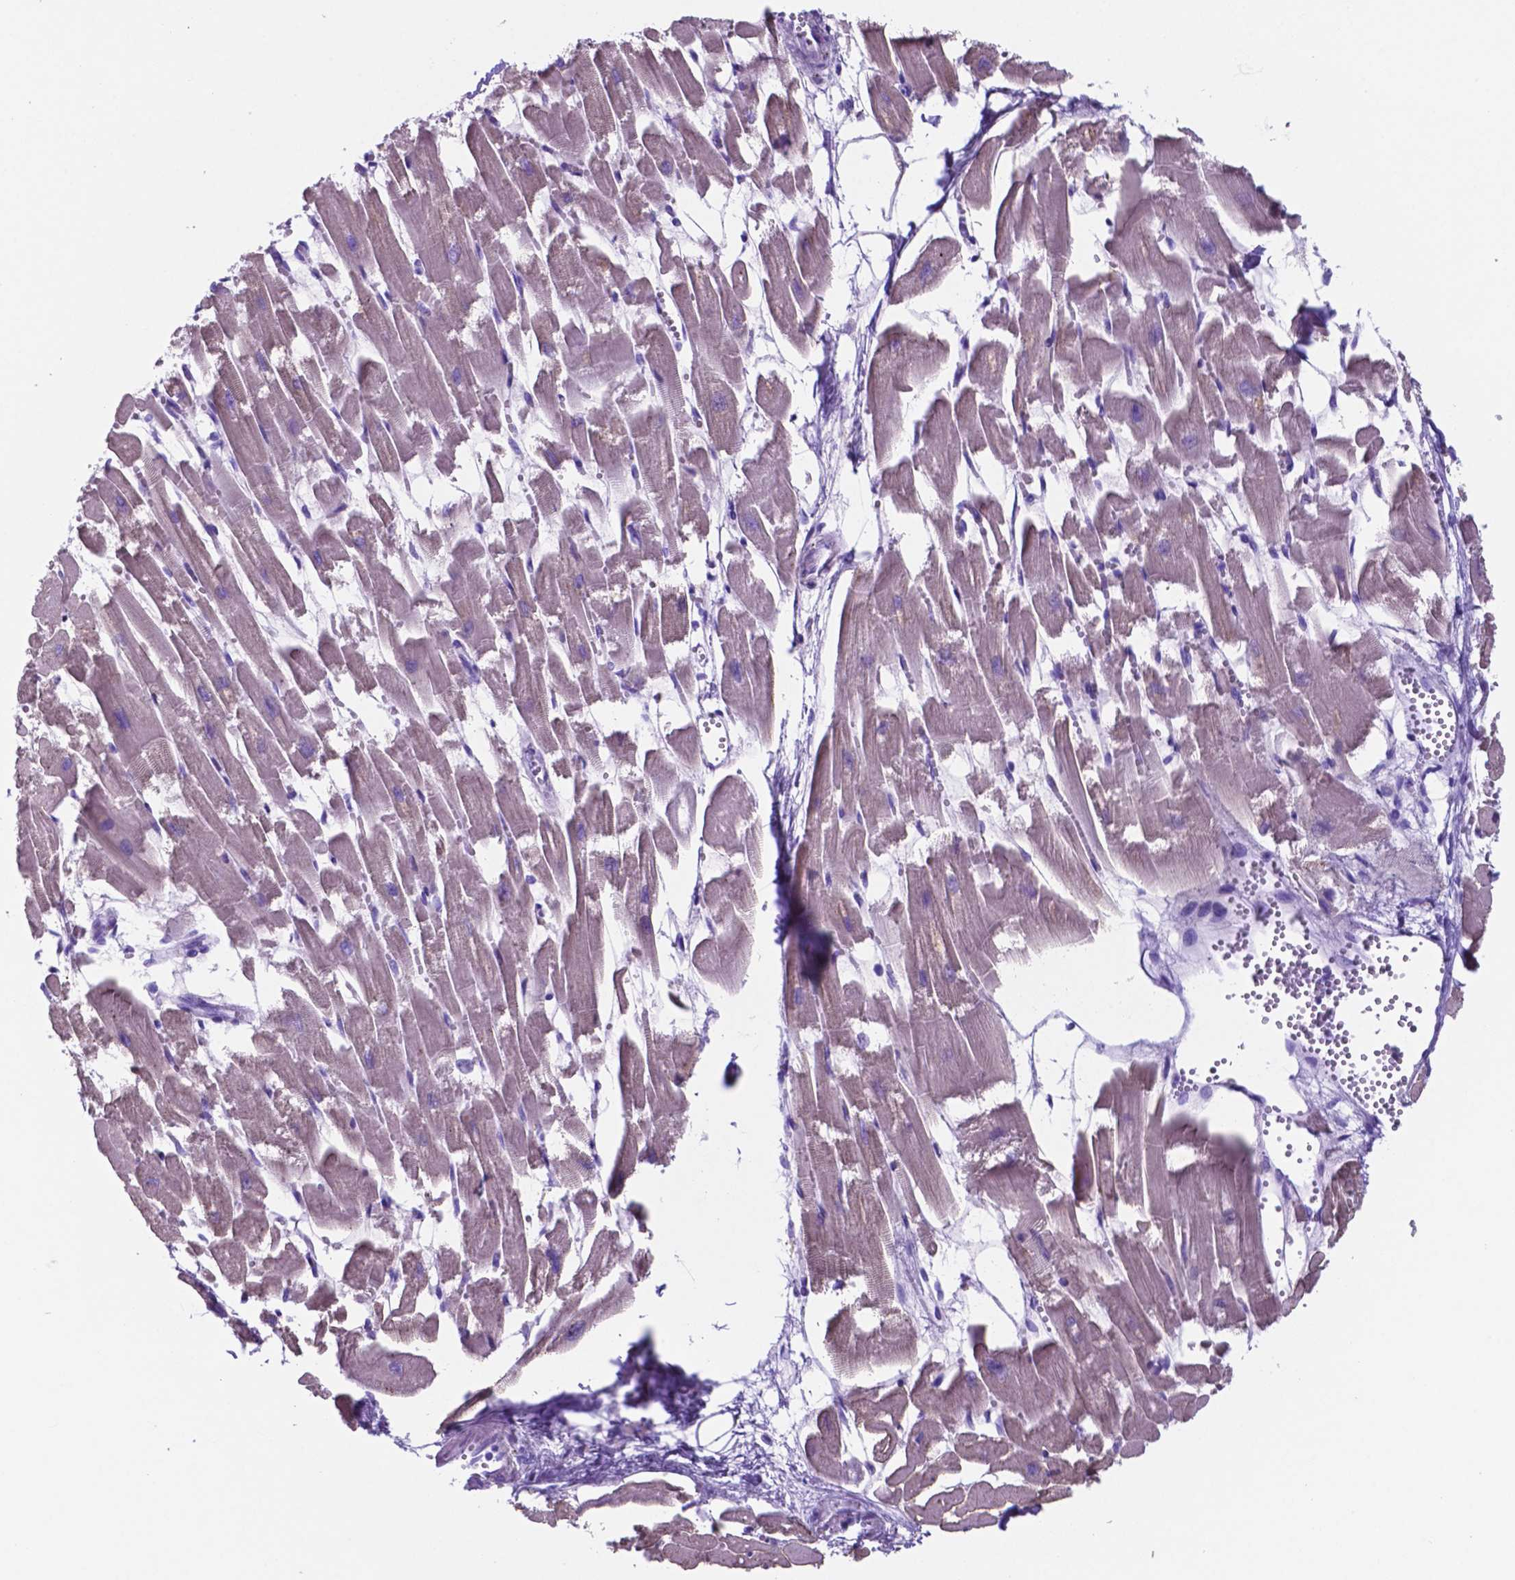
{"staining": {"intensity": "negative", "quantity": "none", "location": "none"}, "tissue": "heart muscle", "cell_type": "Cardiomyocytes", "image_type": "normal", "snomed": [{"axis": "morphology", "description": "Normal tissue, NOS"}, {"axis": "topography", "description": "Heart"}], "caption": "IHC image of normal human heart muscle stained for a protein (brown), which reveals no expression in cardiomyocytes.", "gene": "DNAAF8", "patient": {"sex": "female", "age": 52}}